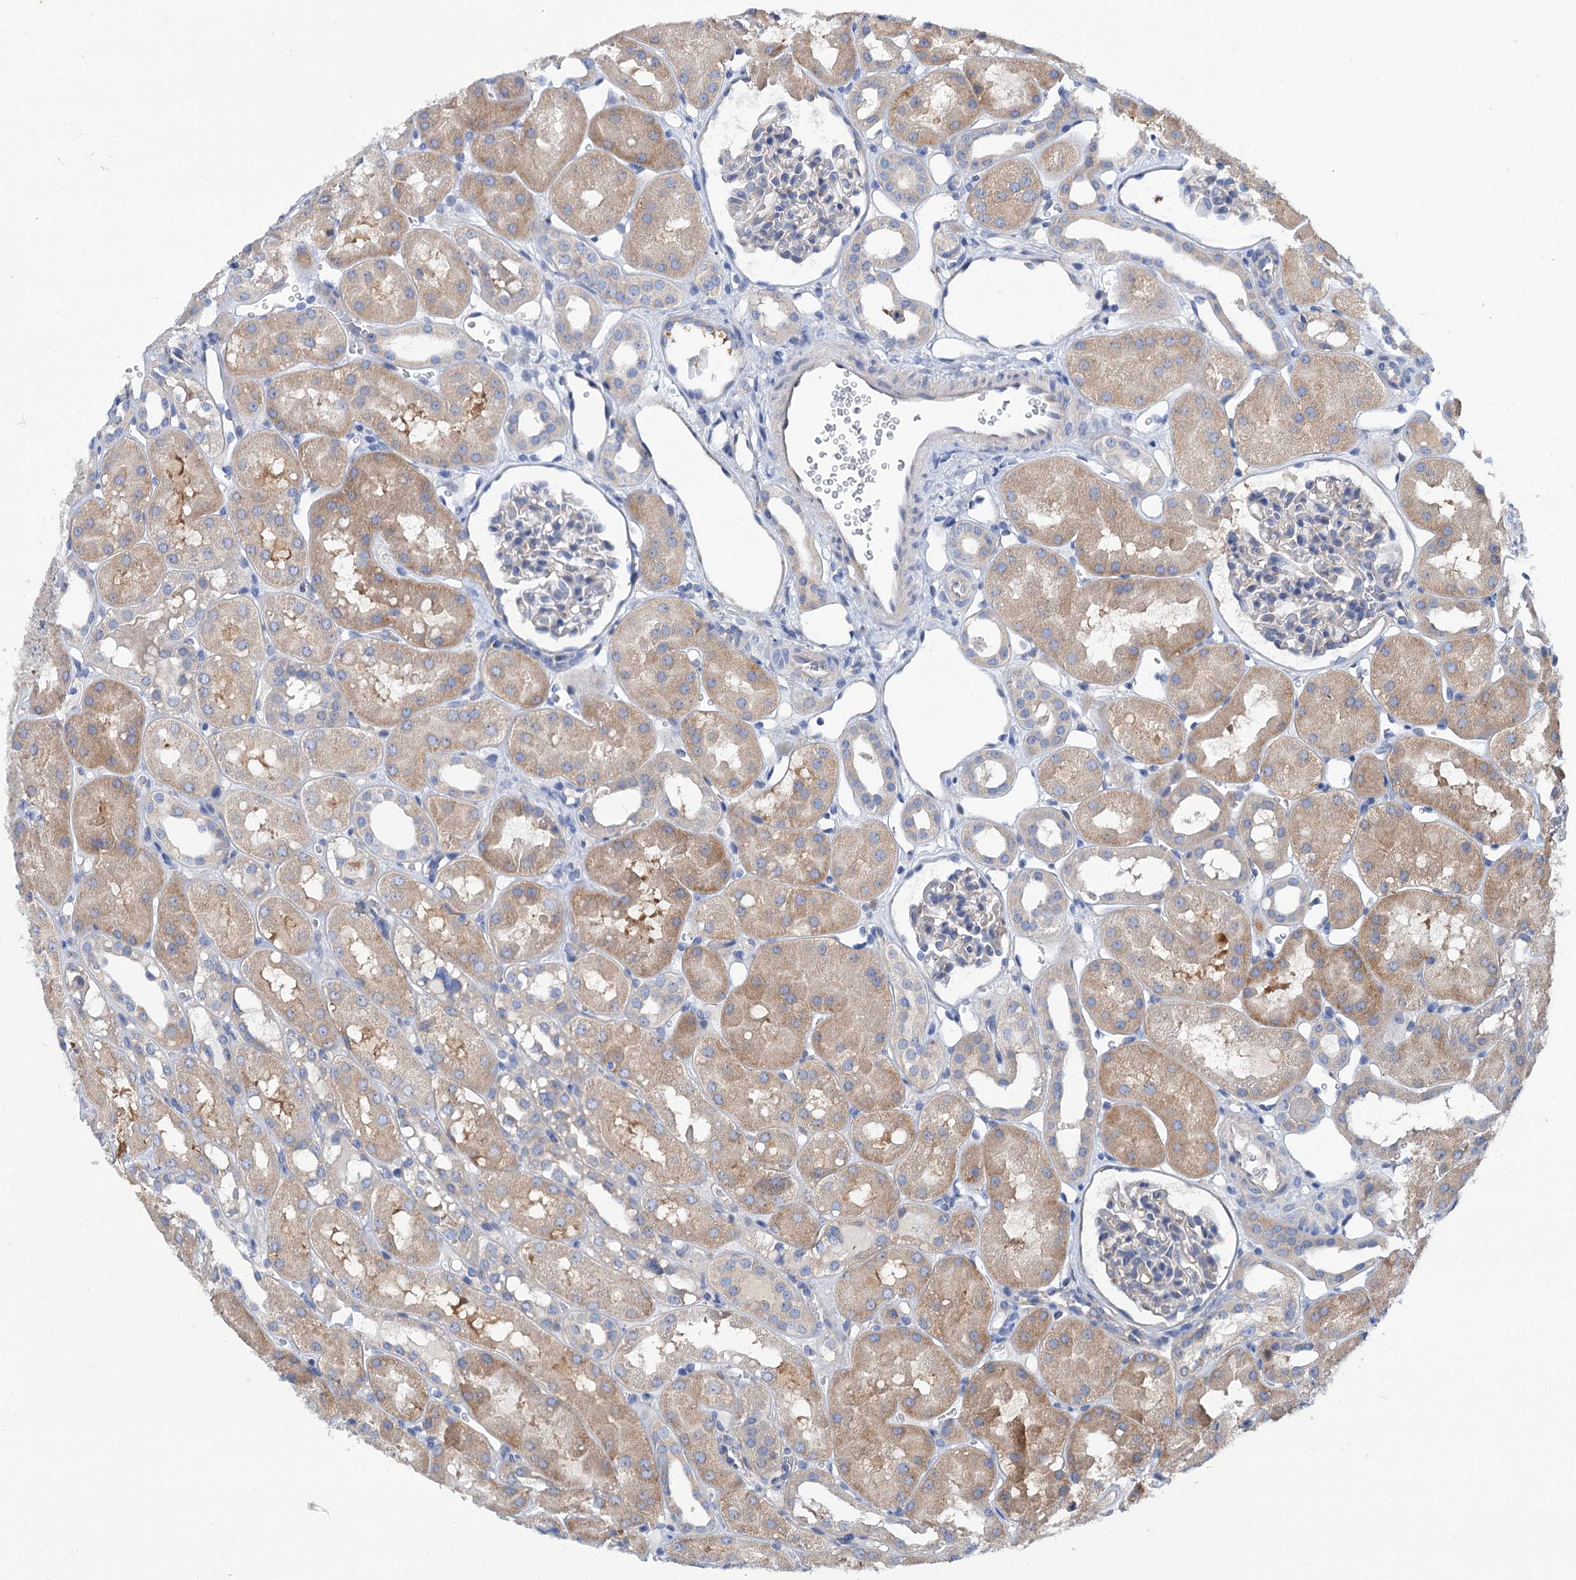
{"staining": {"intensity": "negative", "quantity": "none", "location": "none"}, "tissue": "kidney", "cell_type": "Cells in glomeruli", "image_type": "normal", "snomed": [{"axis": "morphology", "description": "Normal tissue, NOS"}, {"axis": "topography", "description": "Kidney"}], "caption": "IHC photomicrograph of normal kidney stained for a protein (brown), which exhibits no expression in cells in glomeruli. (DAB immunohistochemistry visualized using brightfield microscopy, high magnification).", "gene": "TRIM55", "patient": {"sex": "male", "age": 16}}